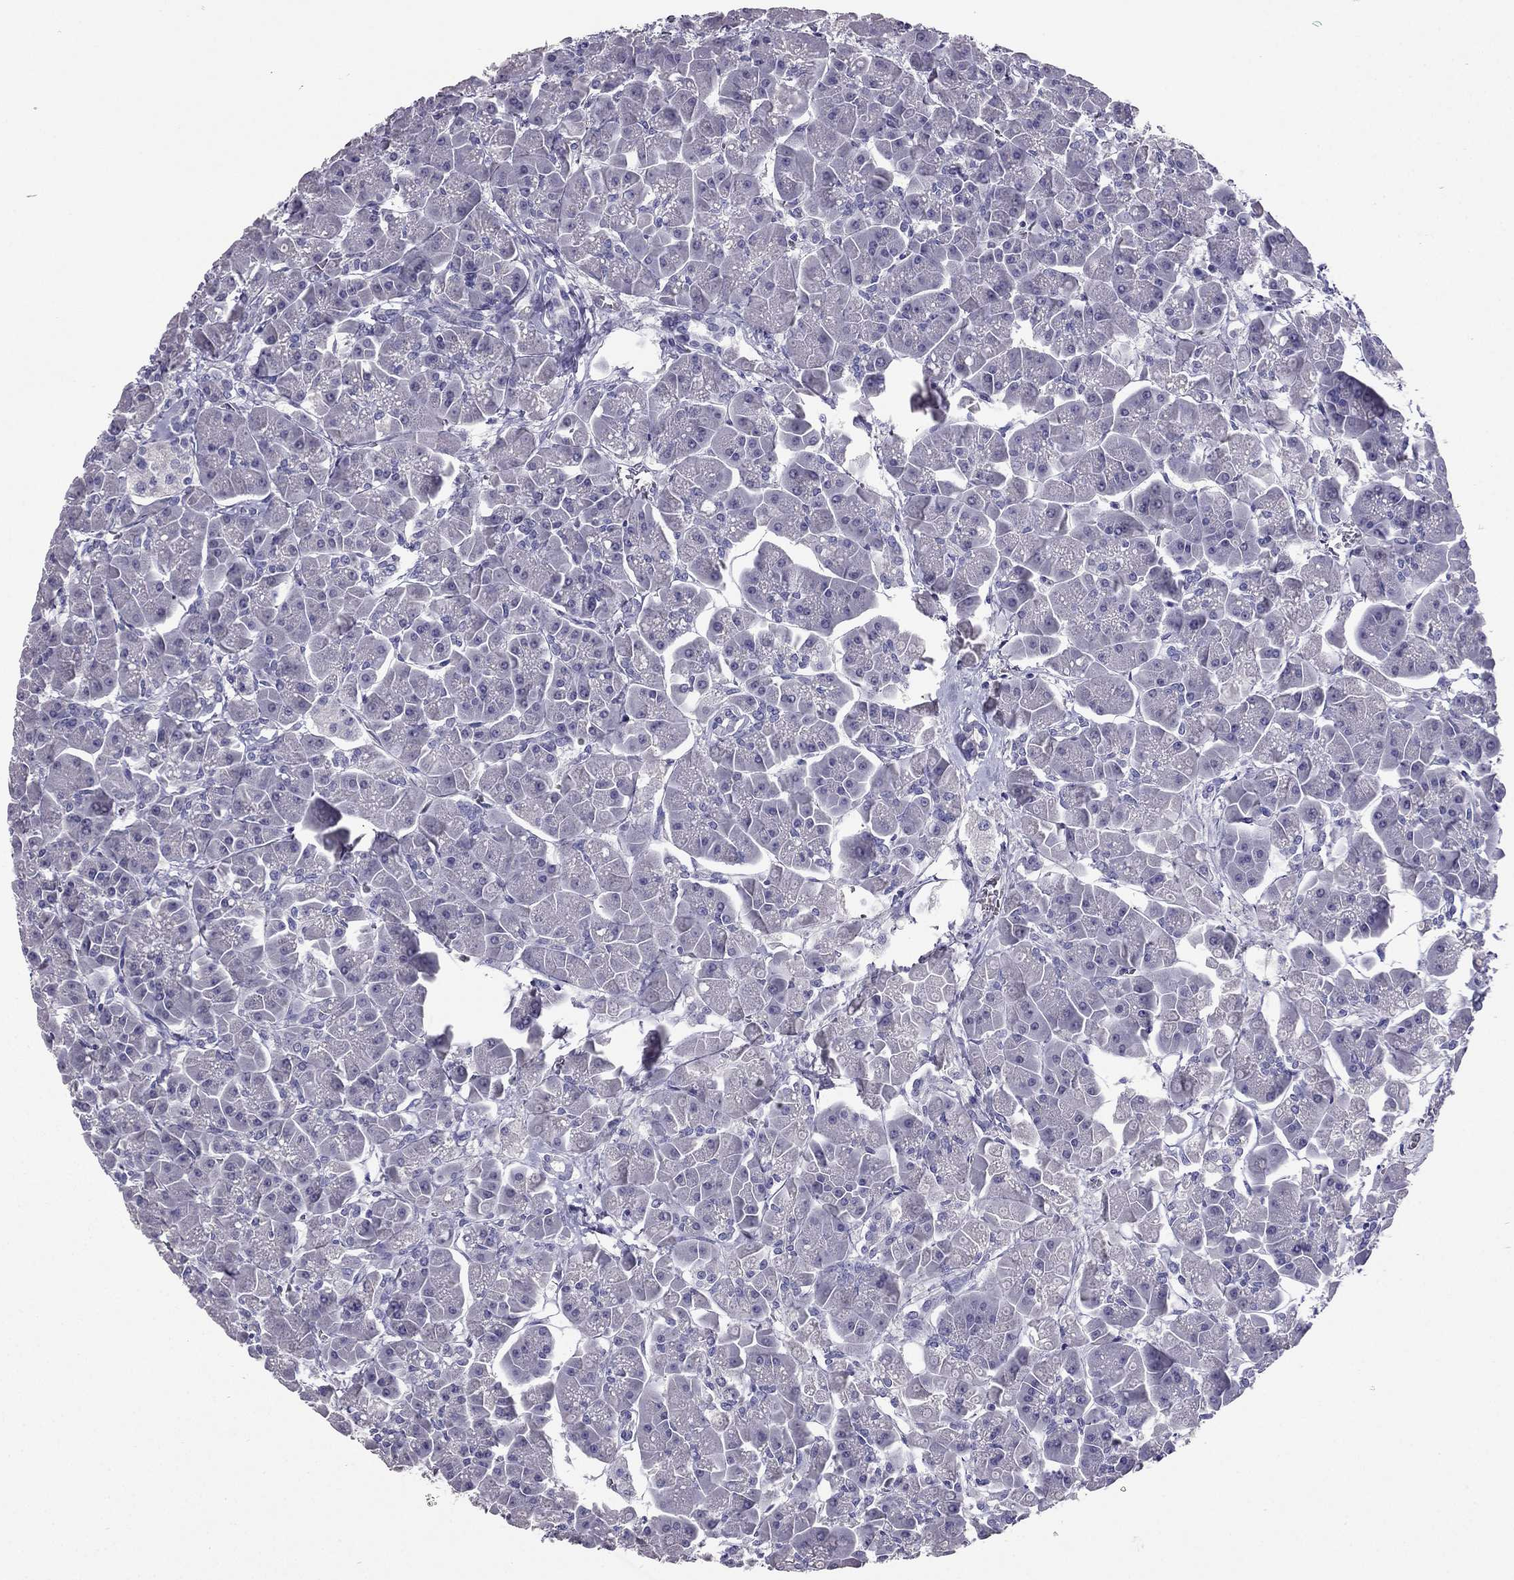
{"staining": {"intensity": "negative", "quantity": "none", "location": "none"}, "tissue": "pancreas", "cell_type": "Exocrine glandular cells", "image_type": "normal", "snomed": [{"axis": "morphology", "description": "Normal tissue, NOS"}, {"axis": "topography", "description": "Pancreas"}], "caption": "Immunohistochemistry of unremarkable human pancreas shows no positivity in exocrine glandular cells.", "gene": "ARID3A", "patient": {"sex": "male", "age": 70}}